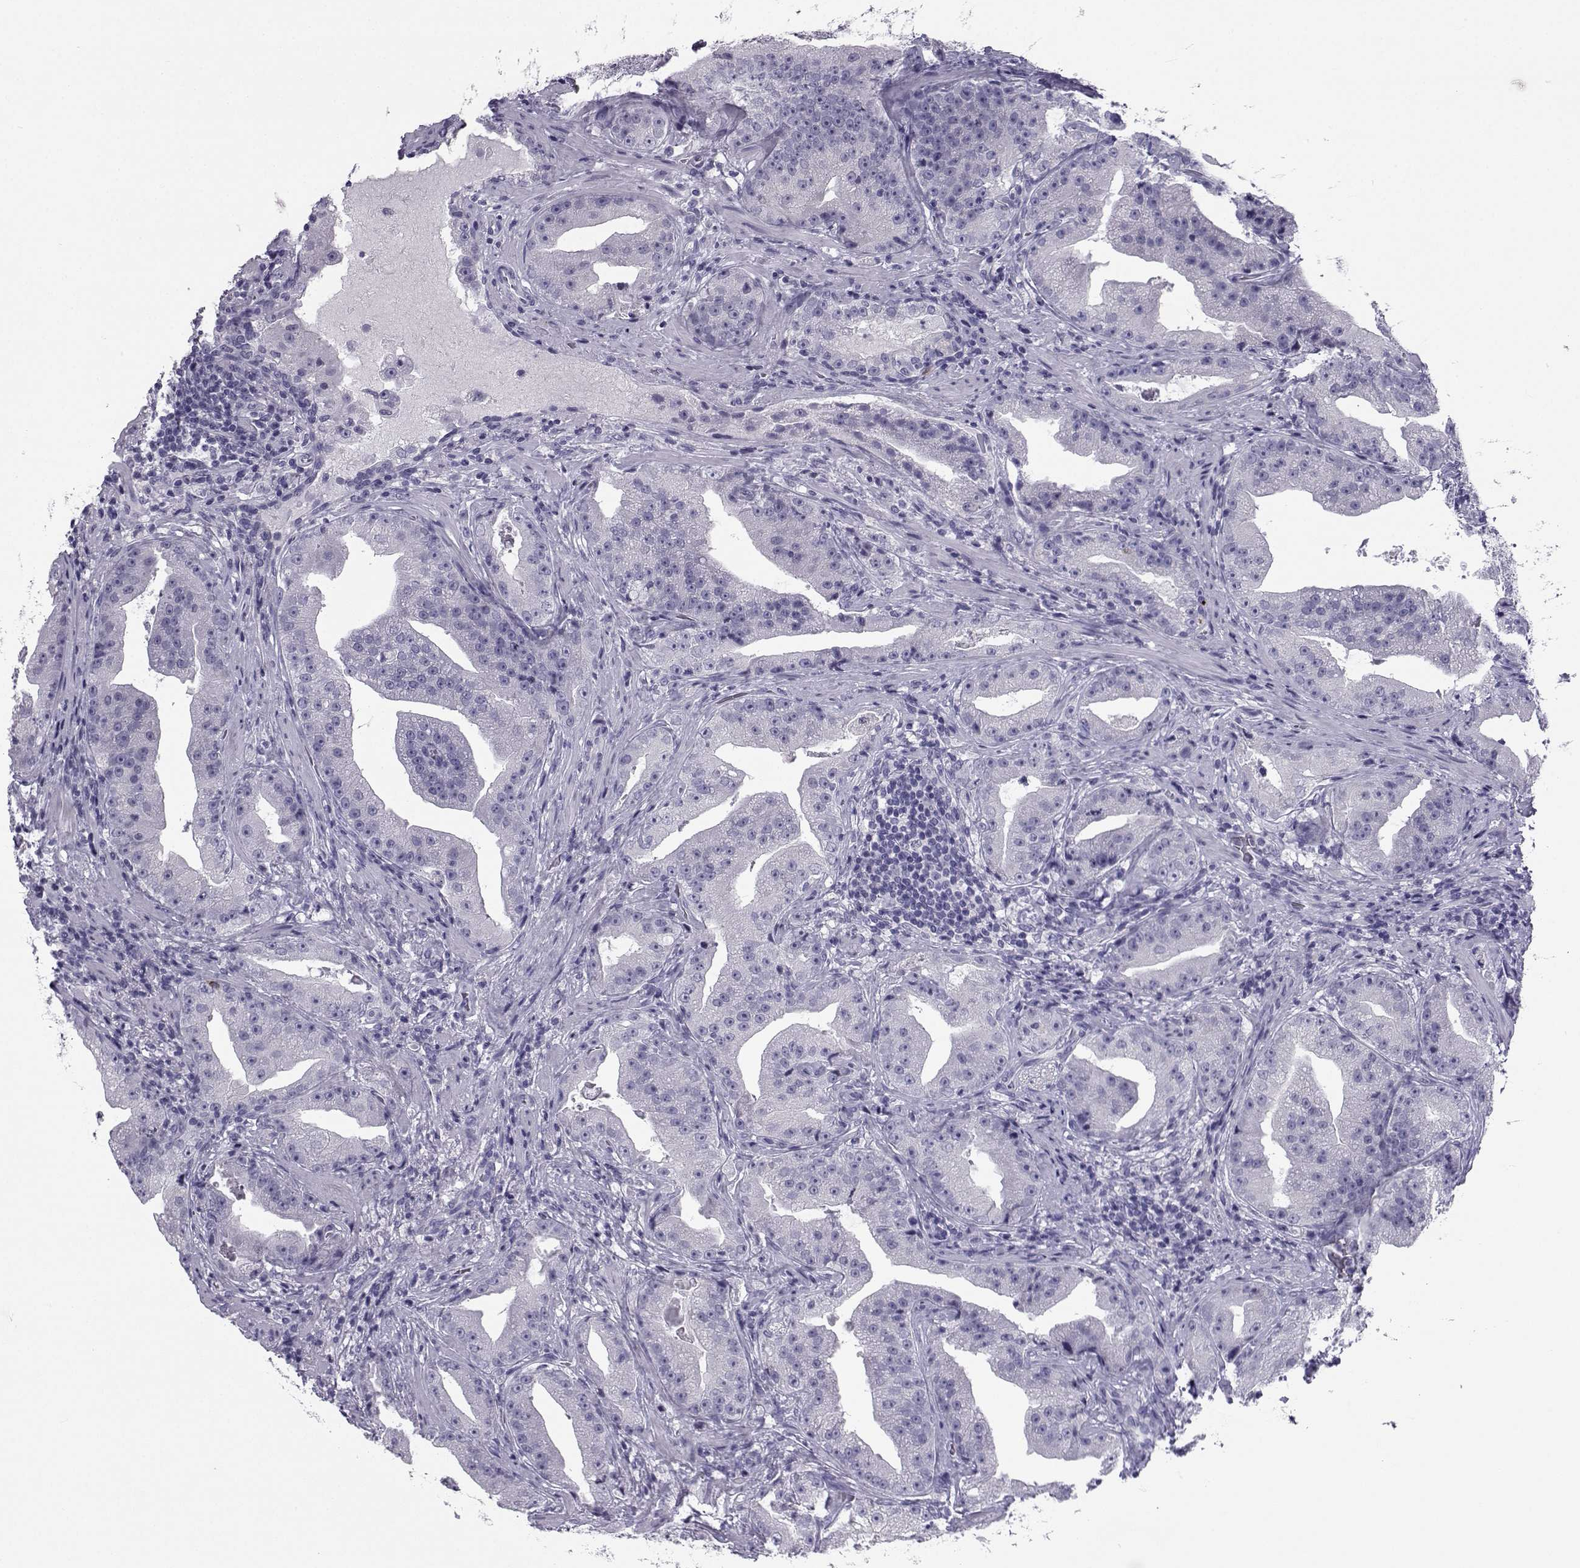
{"staining": {"intensity": "negative", "quantity": "none", "location": "none"}, "tissue": "prostate cancer", "cell_type": "Tumor cells", "image_type": "cancer", "snomed": [{"axis": "morphology", "description": "Adenocarcinoma, Low grade"}, {"axis": "topography", "description": "Prostate"}], "caption": "Tumor cells are negative for protein expression in human low-grade adenocarcinoma (prostate).", "gene": "PCSK1N", "patient": {"sex": "male", "age": 62}}